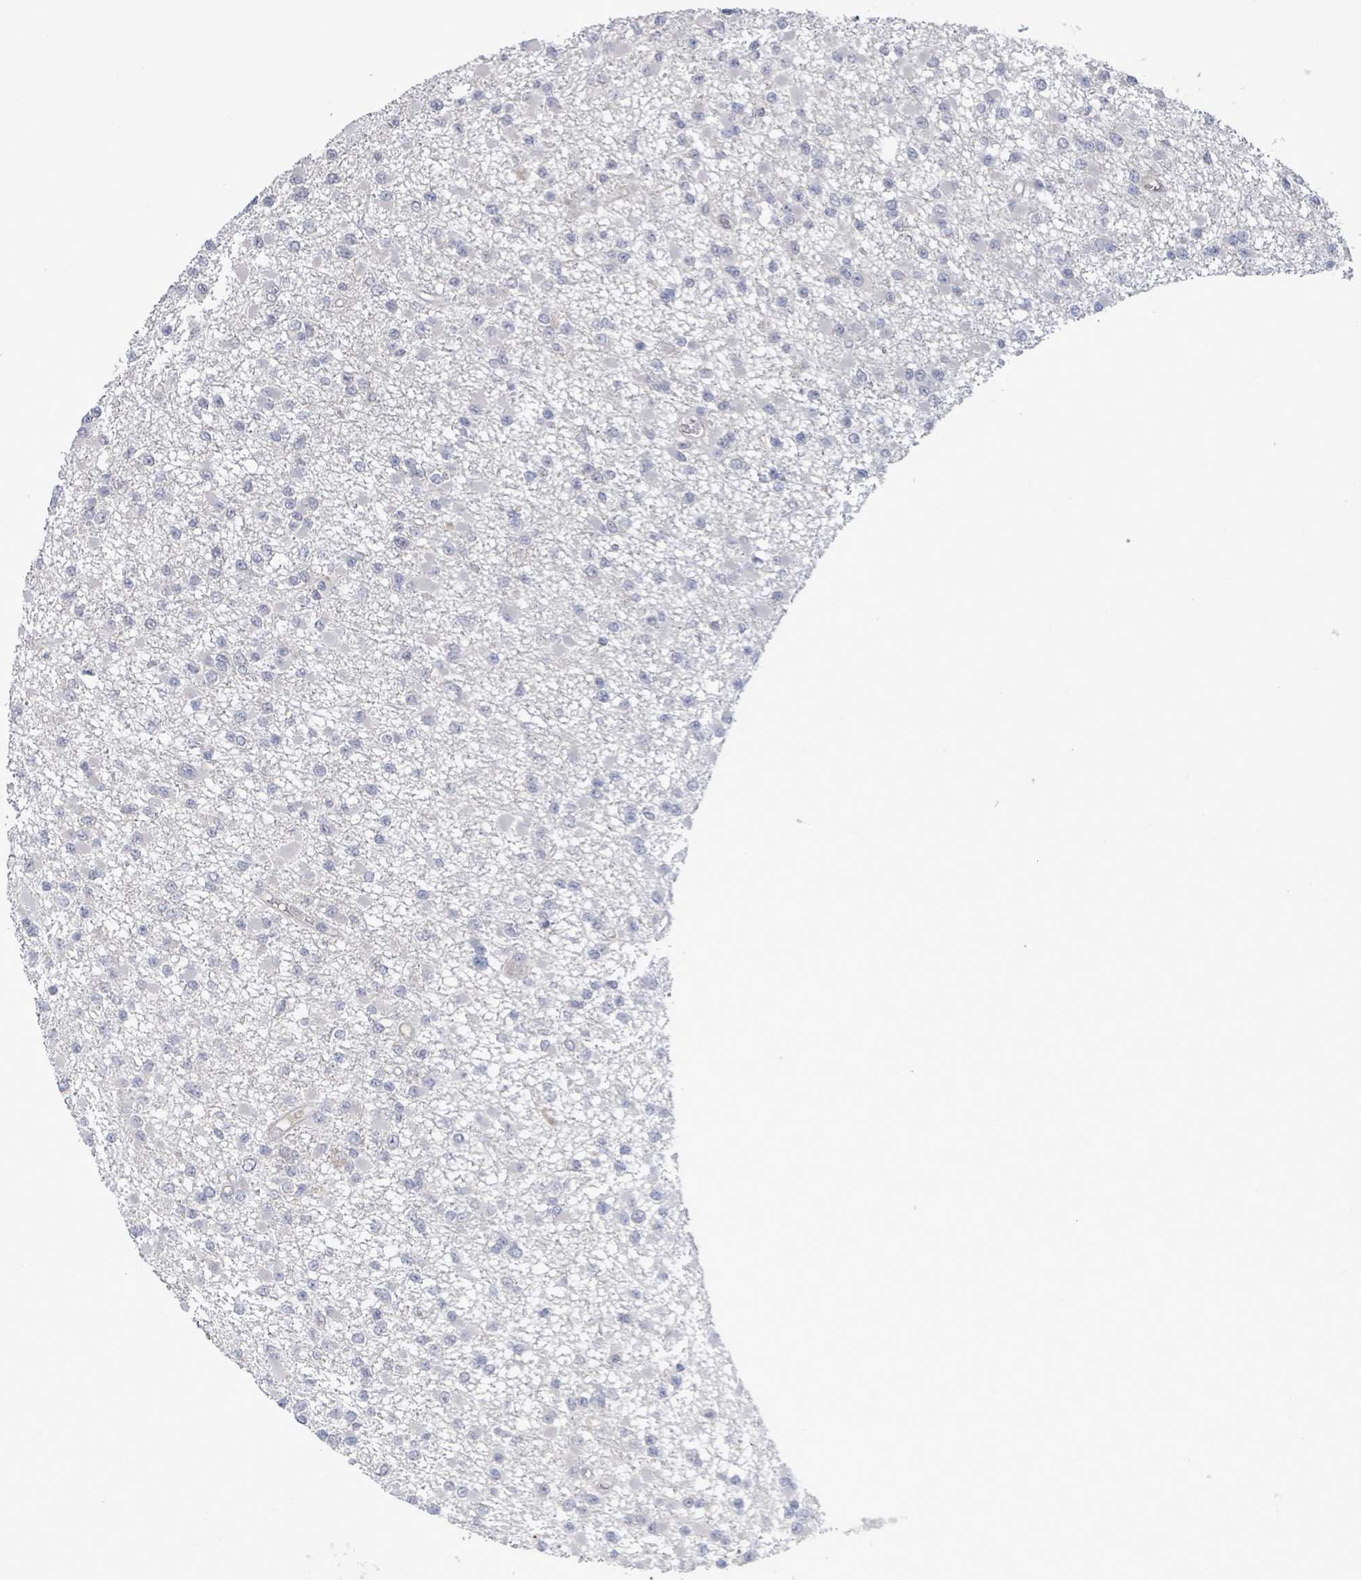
{"staining": {"intensity": "negative", "quantity": "none", "location": "none"}, "tissue": "glioma", "cell_type": "Tumor cells", "image_type": "cancer", "snomed": [{"axis": "morphology", "description": "Glioma, malignant, Low grade"}, {"axis": "topography", "description": "Brain"}], "caption": "The image demonstrates no significant positivity in tumor cells of malignant glioma (low-grade).", "gene": "SLIT3", "patient": {"sex": "female", "age": 22}}